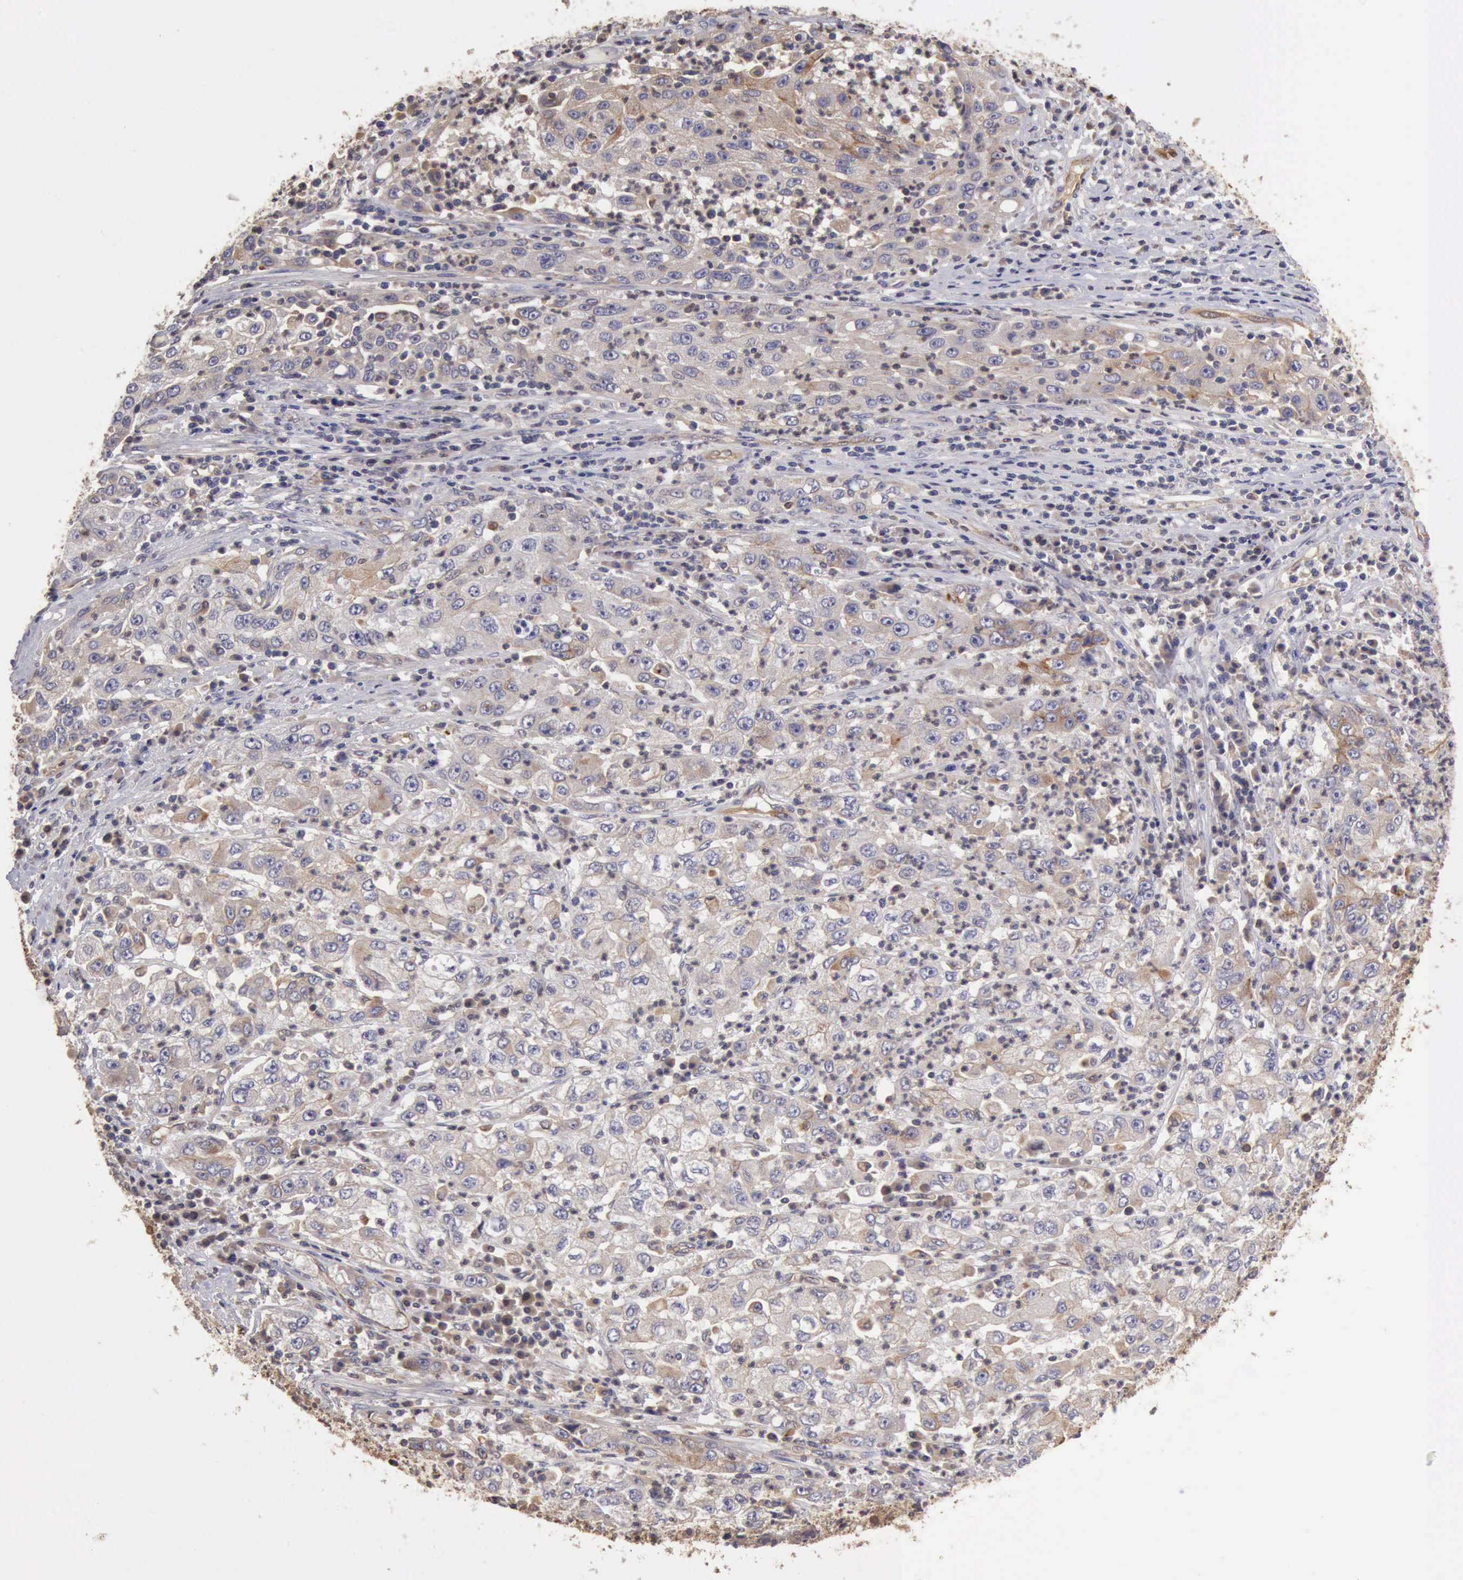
{"staining": {"intensity": "negative", "quantity": "none", "location": "none"}, "tissue": "cervical cancer", "cell_type": "Tumor cells", "image_type": "cancer", "snomed": [{"axis": "morphology", "description": "Squamous cell carcinoma, NOS"}, {"axis": "topography", "description": "Cervix"}], "caption": "Immunohistochemistry (IHC) photomicrograph of neoplastic tissue: cervical squamous cell carcinoma stained with DAB (3,3'-diaminobenzidine) exhibits no significant protein expression in tumor cells.", "gene": "BMX", "patient": {"sex": "female", "age": 36}}